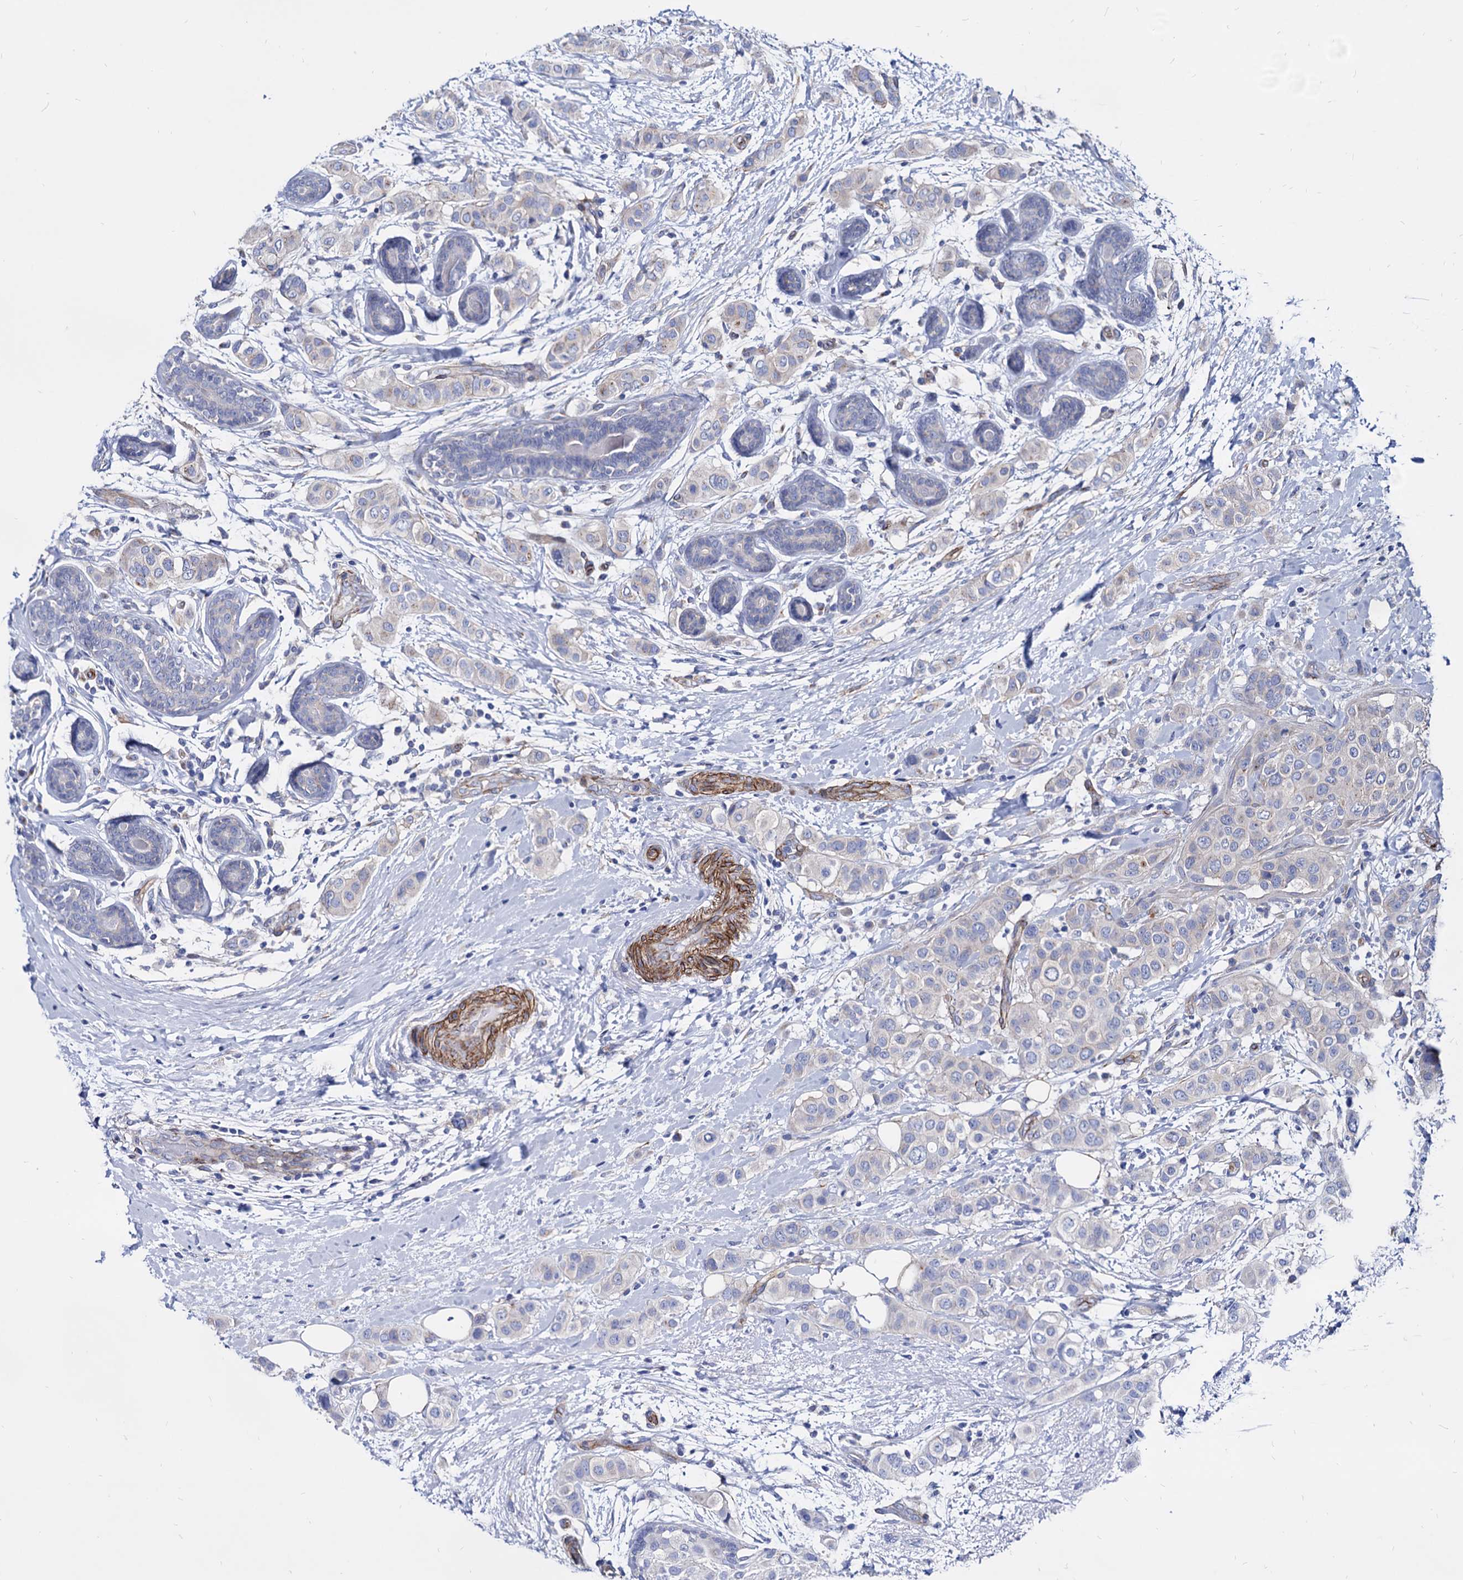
{"staining": {"intensity": "negative", "quantity": "none", "location": "none"}, "tissue": "breast cancer", "cell_type": "Tumor cells", "image_type": "cancer", "snomed": [{"axis": "morphology", "description": "Lobular carcinoma"}, {"axis": "topography", "description": "Breast"}], "caption": "High magnification brightfield microscopy of lobular carcinoma (breast) stained with DAB (brown) and counterstained with hematoxylin (blue): tumor cells show no significant positivity. (Brightfield microscopy of DAB immunohistochemistry (IHC) at high magnification).", "gene": "WDR11", "patient": {"sex": "female", "age": 51}}